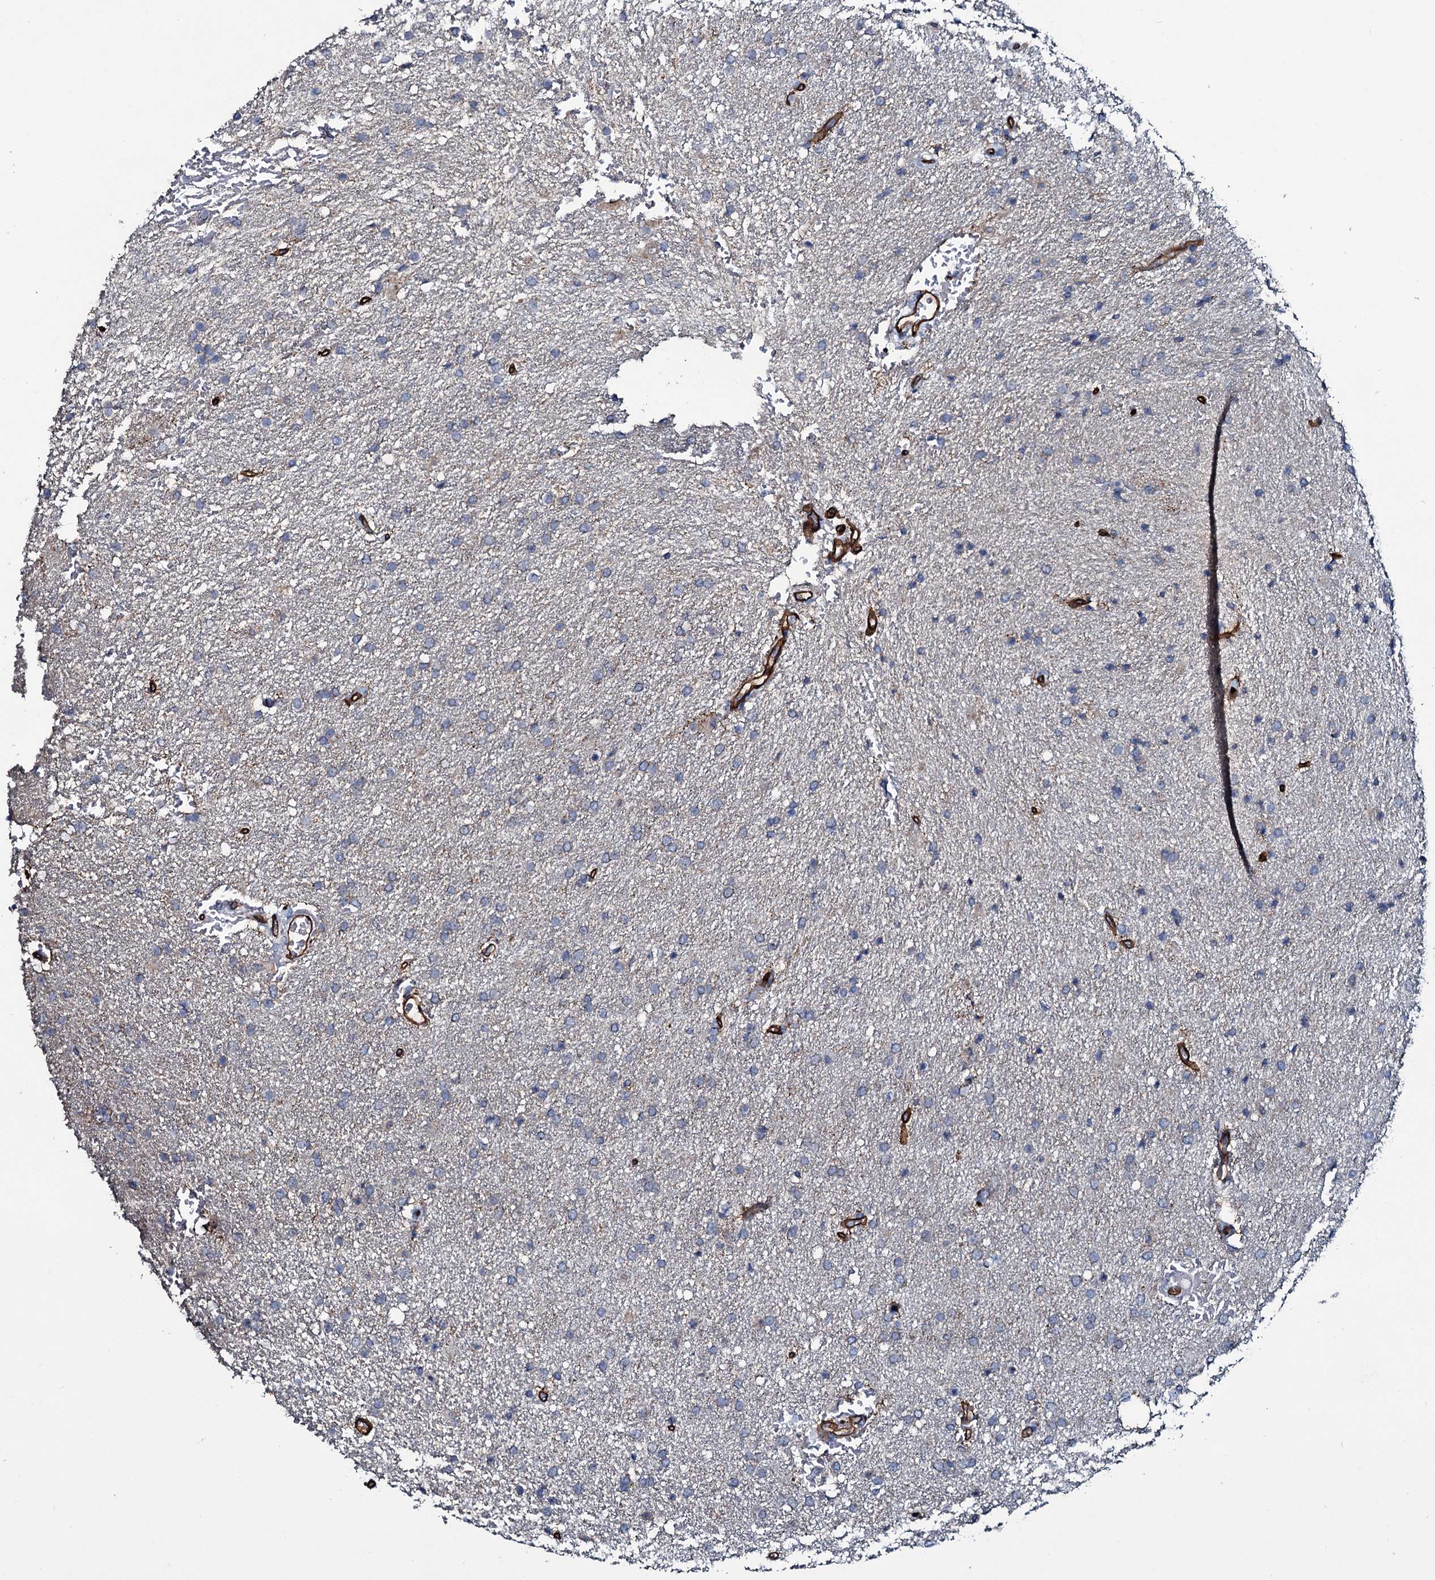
{"staining": {"intensity": "negative", "quantity": "none", "location": "none"}, "tissue": "glioma", "cell_type": "Tumor cells", "image_type": "cancer", "snomed": [{"axis": "morphology", "description": "Glioma, malignant, High grade"}, {"axis": "topography", "description": "Brain"}], "caption": "DAB immunohistochemical staining of human malignant glioma (high-grade) exhibits no significant positivity in tumor cells.", "gene": "CLEC14A", "patient": {"sex": "male", "age": 72}}